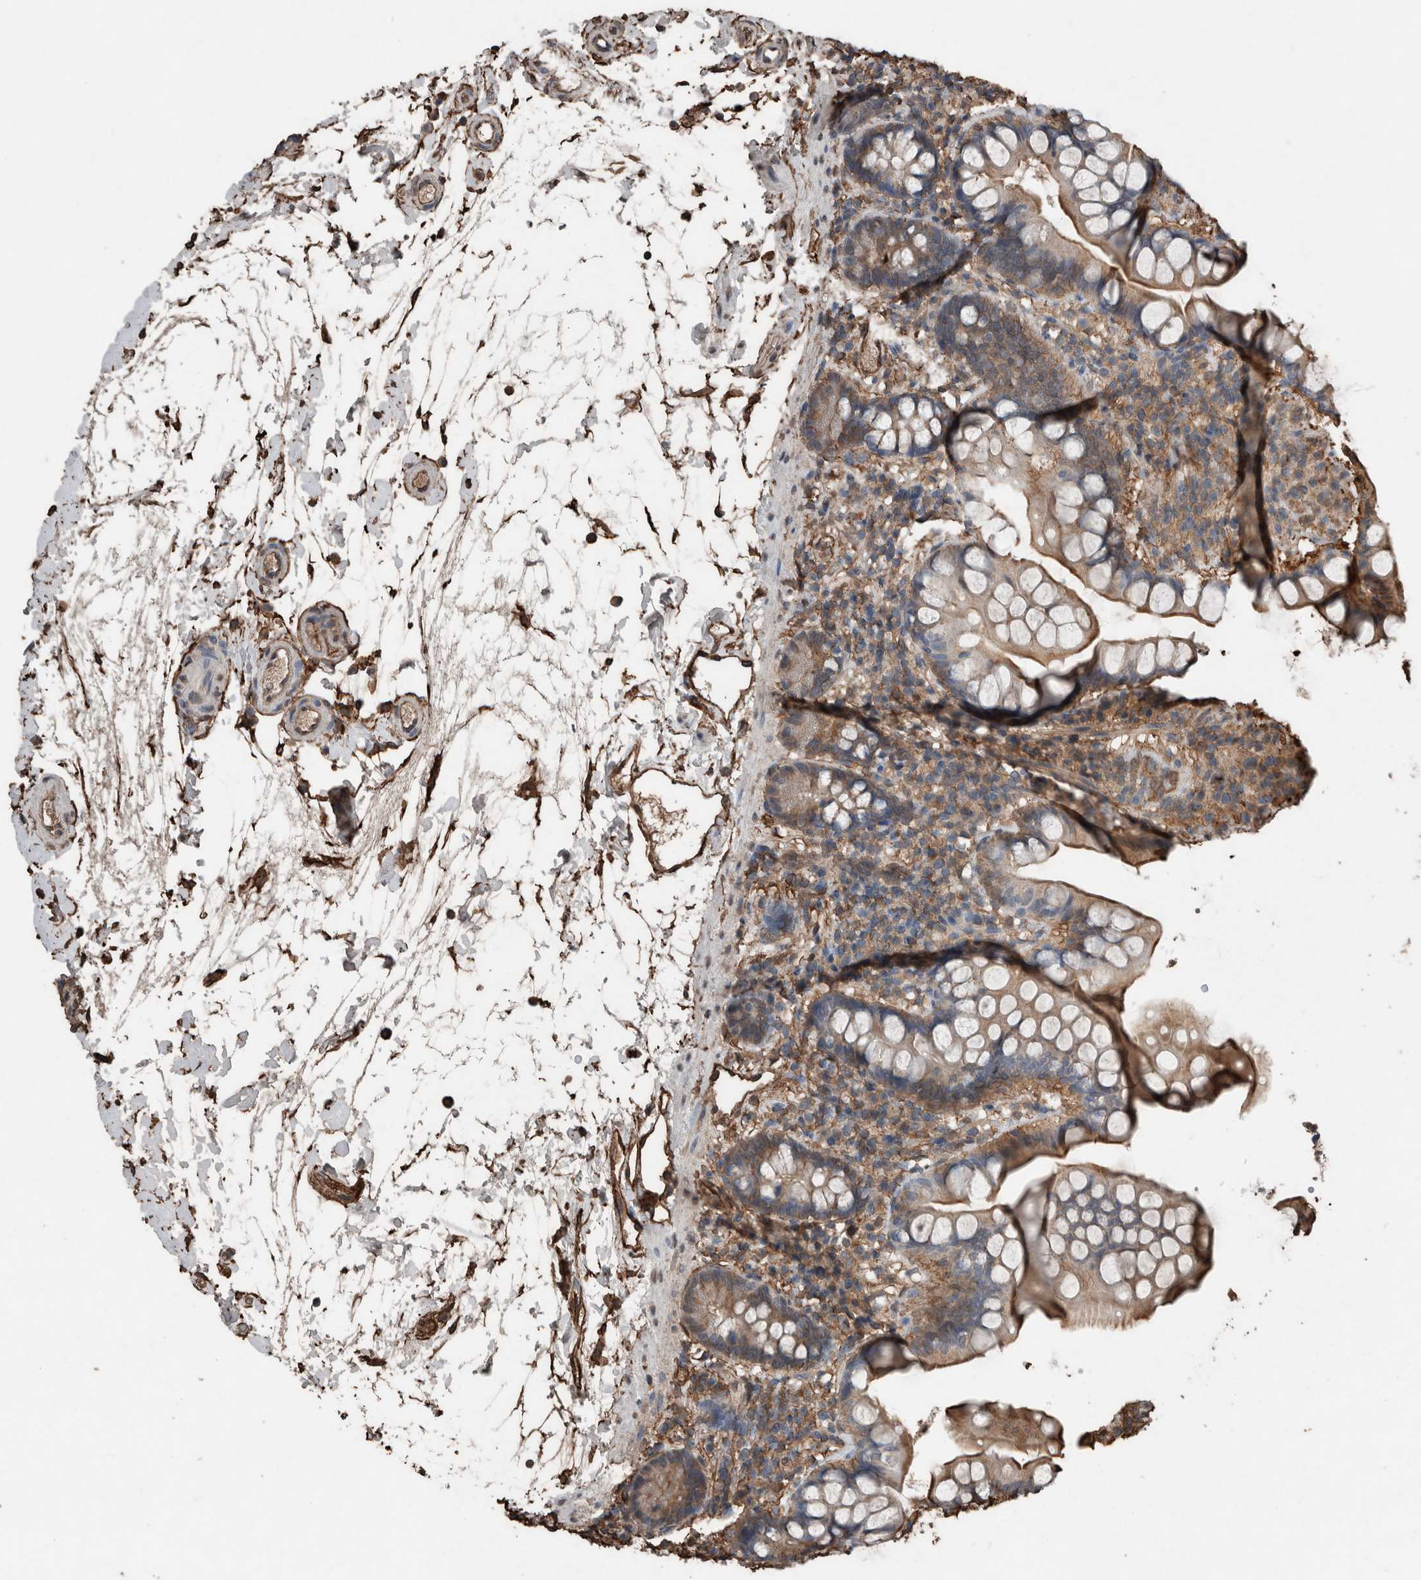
{"staining": {"intensity": "weak", "quantity": ">75%", "location": "cytoplasmic/membranous"}, "tissue": "small intestine", "cell_type": "Glandular cells", "image_type": "normal", "snomed": [{"axis": "morphology", "description": "Normal tissue, NOS"}, {"axis": "topography", "description": "Small intestine"}], "caption": "Glandular cells exhibit low levels of weak cytoplasmic/membranous positivity in approximately >75% of cells in benign human small intestine. Using DAB (brown) and hematoxylin (blue) stains, captured at high magnification using brightfield microscopy.", "gene": "S100A10", "patient": {"sex": "female", "age": 84}}